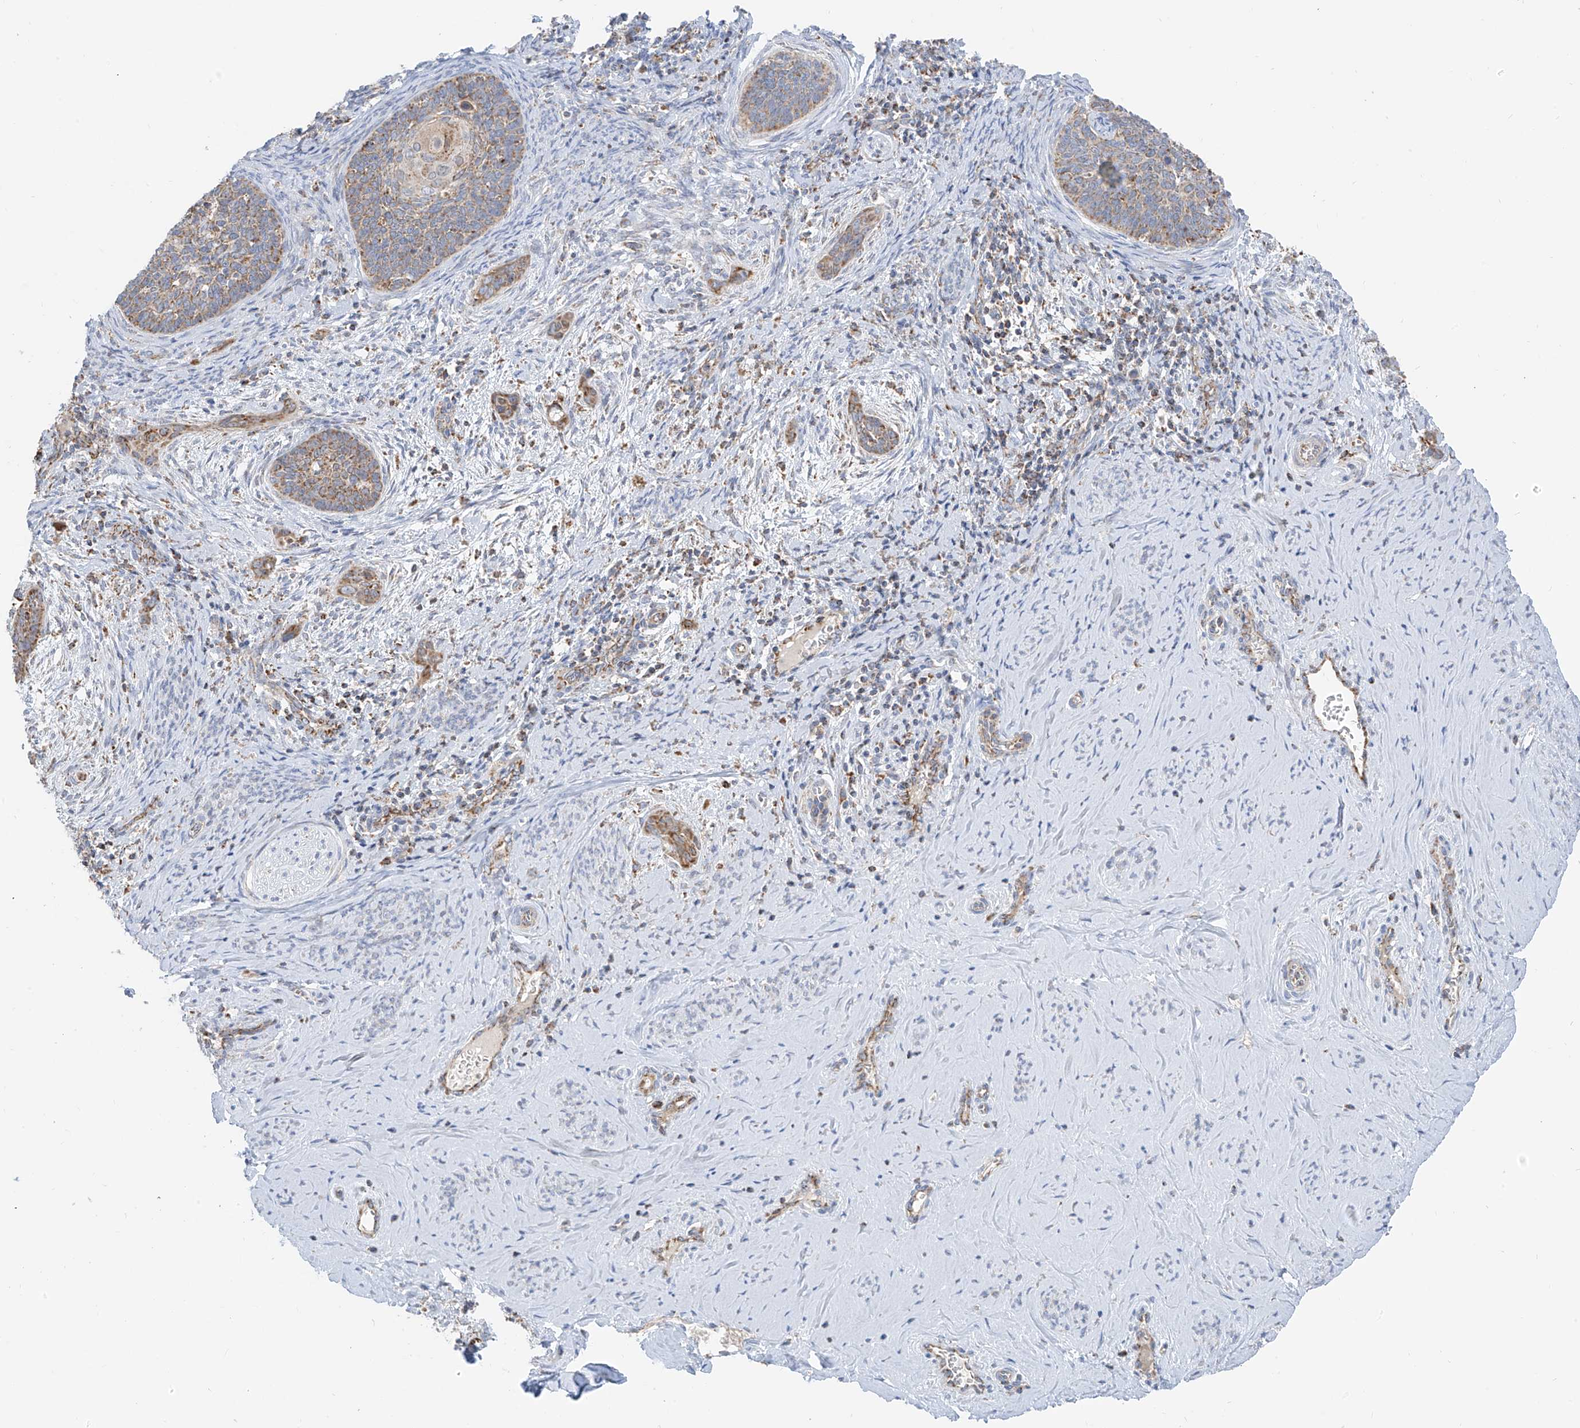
{"staining": {"intensity": "moderate", "quantity": "25%-75%", "location": "cytoplasmic/membranous"}, "tissue": "cervical cancer", "cell_type": "Tumor cells", "image_type": "cancer", "snomed": [{"axis": "morphology", "description": "Squamous cell carcinoma, NOS"}, {"axis": "topography", "description": "Cervix"}], "caption": "Human cervical cancer (squamous cell carcinoma) stained with a protein marker reveals moderate staining in tumor cells.", "gene": "ETHE1", "patient": {"sex": "female", "age": 33}}